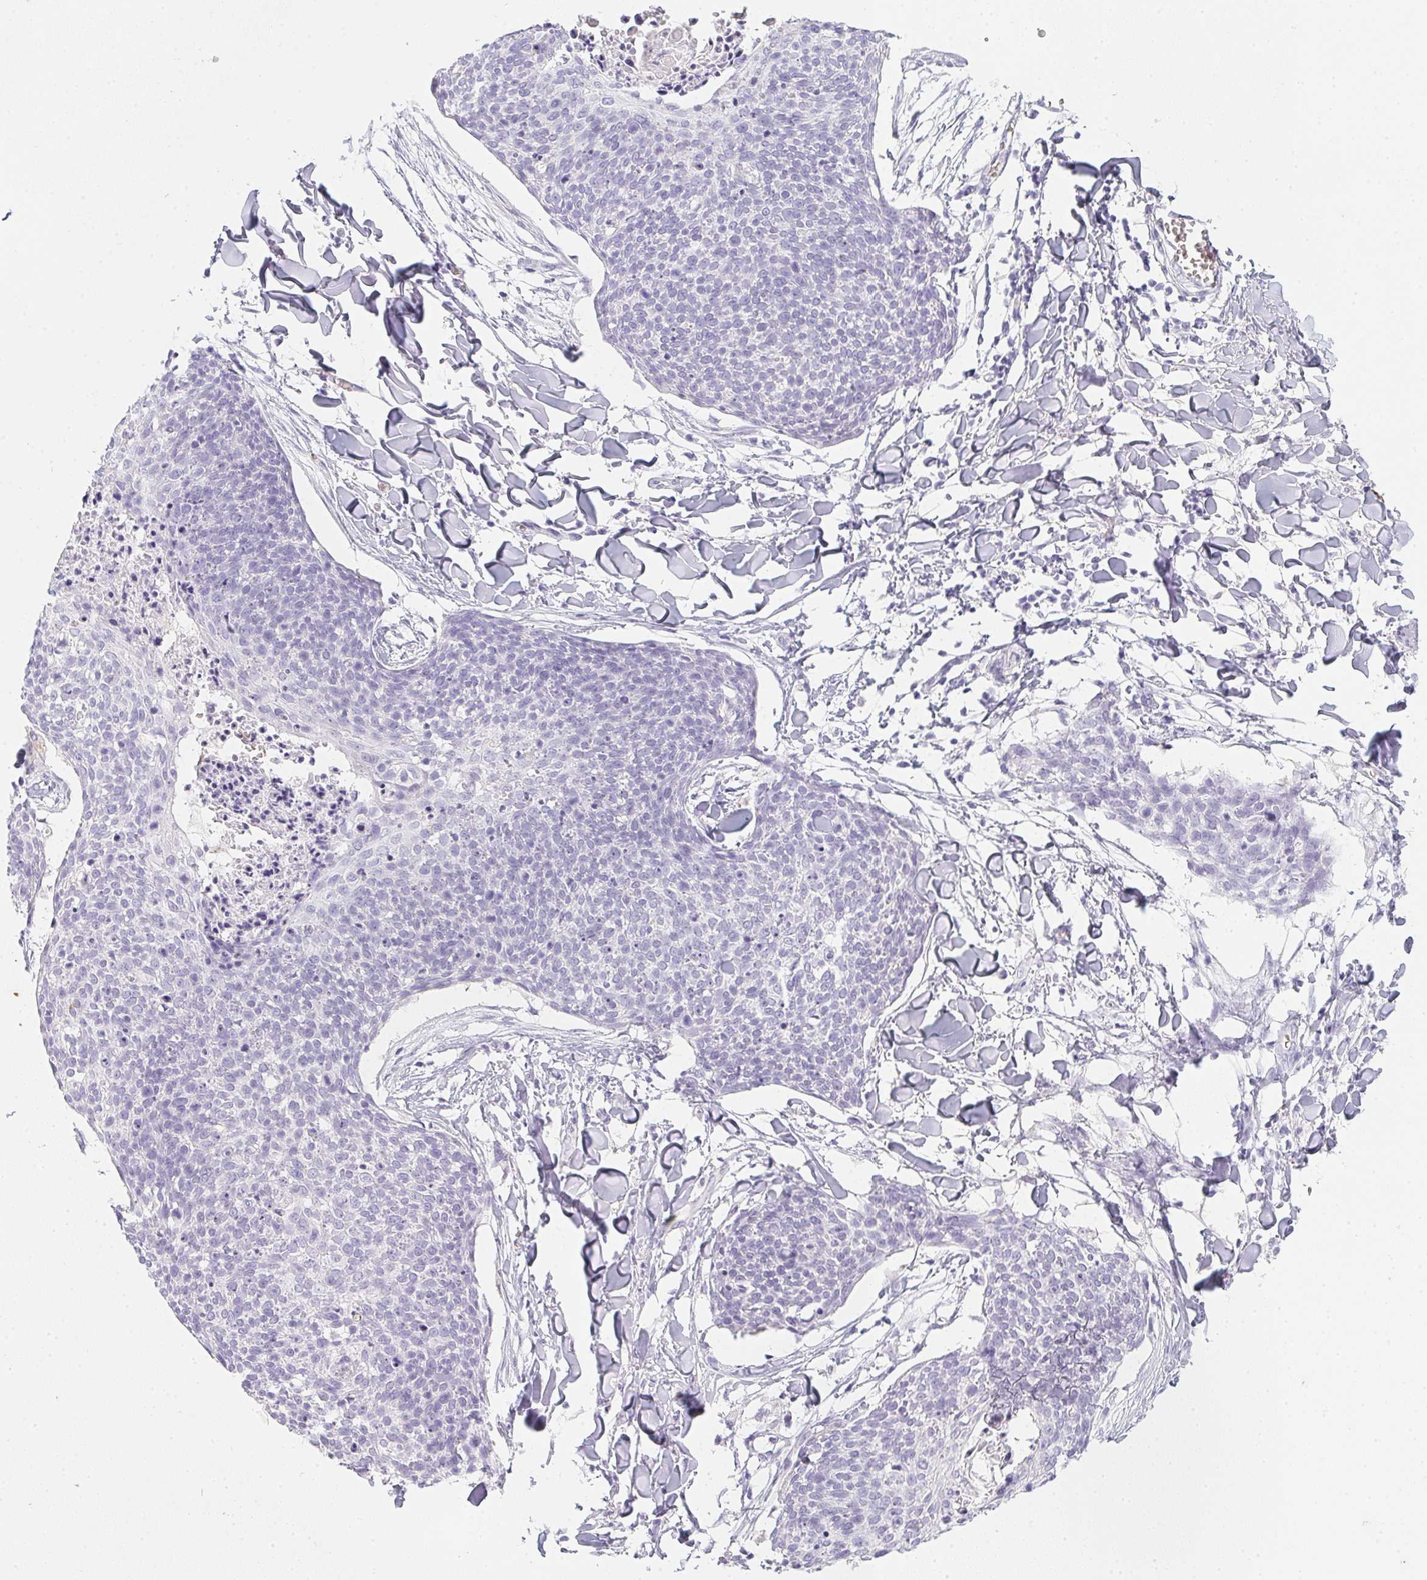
{"staining": {"intensity": "negative", "quantity": "none", "location": "none"}, "tissue": "skin cancer", "cell_type": "Tumor cells", "image_type": "cancer", "snomed": [{"axis": "morphology", "description": "Squamous cell carcinoma, NOS"}, {"axis": "topography", "description": "Skin"}, {"axis": "topography", "description": "Vulva"}], "caption": "DAB immunohistochemical staining of squamous cell carcinoma (skin) reveals no significant staining in tumor cells. Nuclei are stained in blue.", "gene": "DCD", "patient": {"sex": "female", "age": 75}}